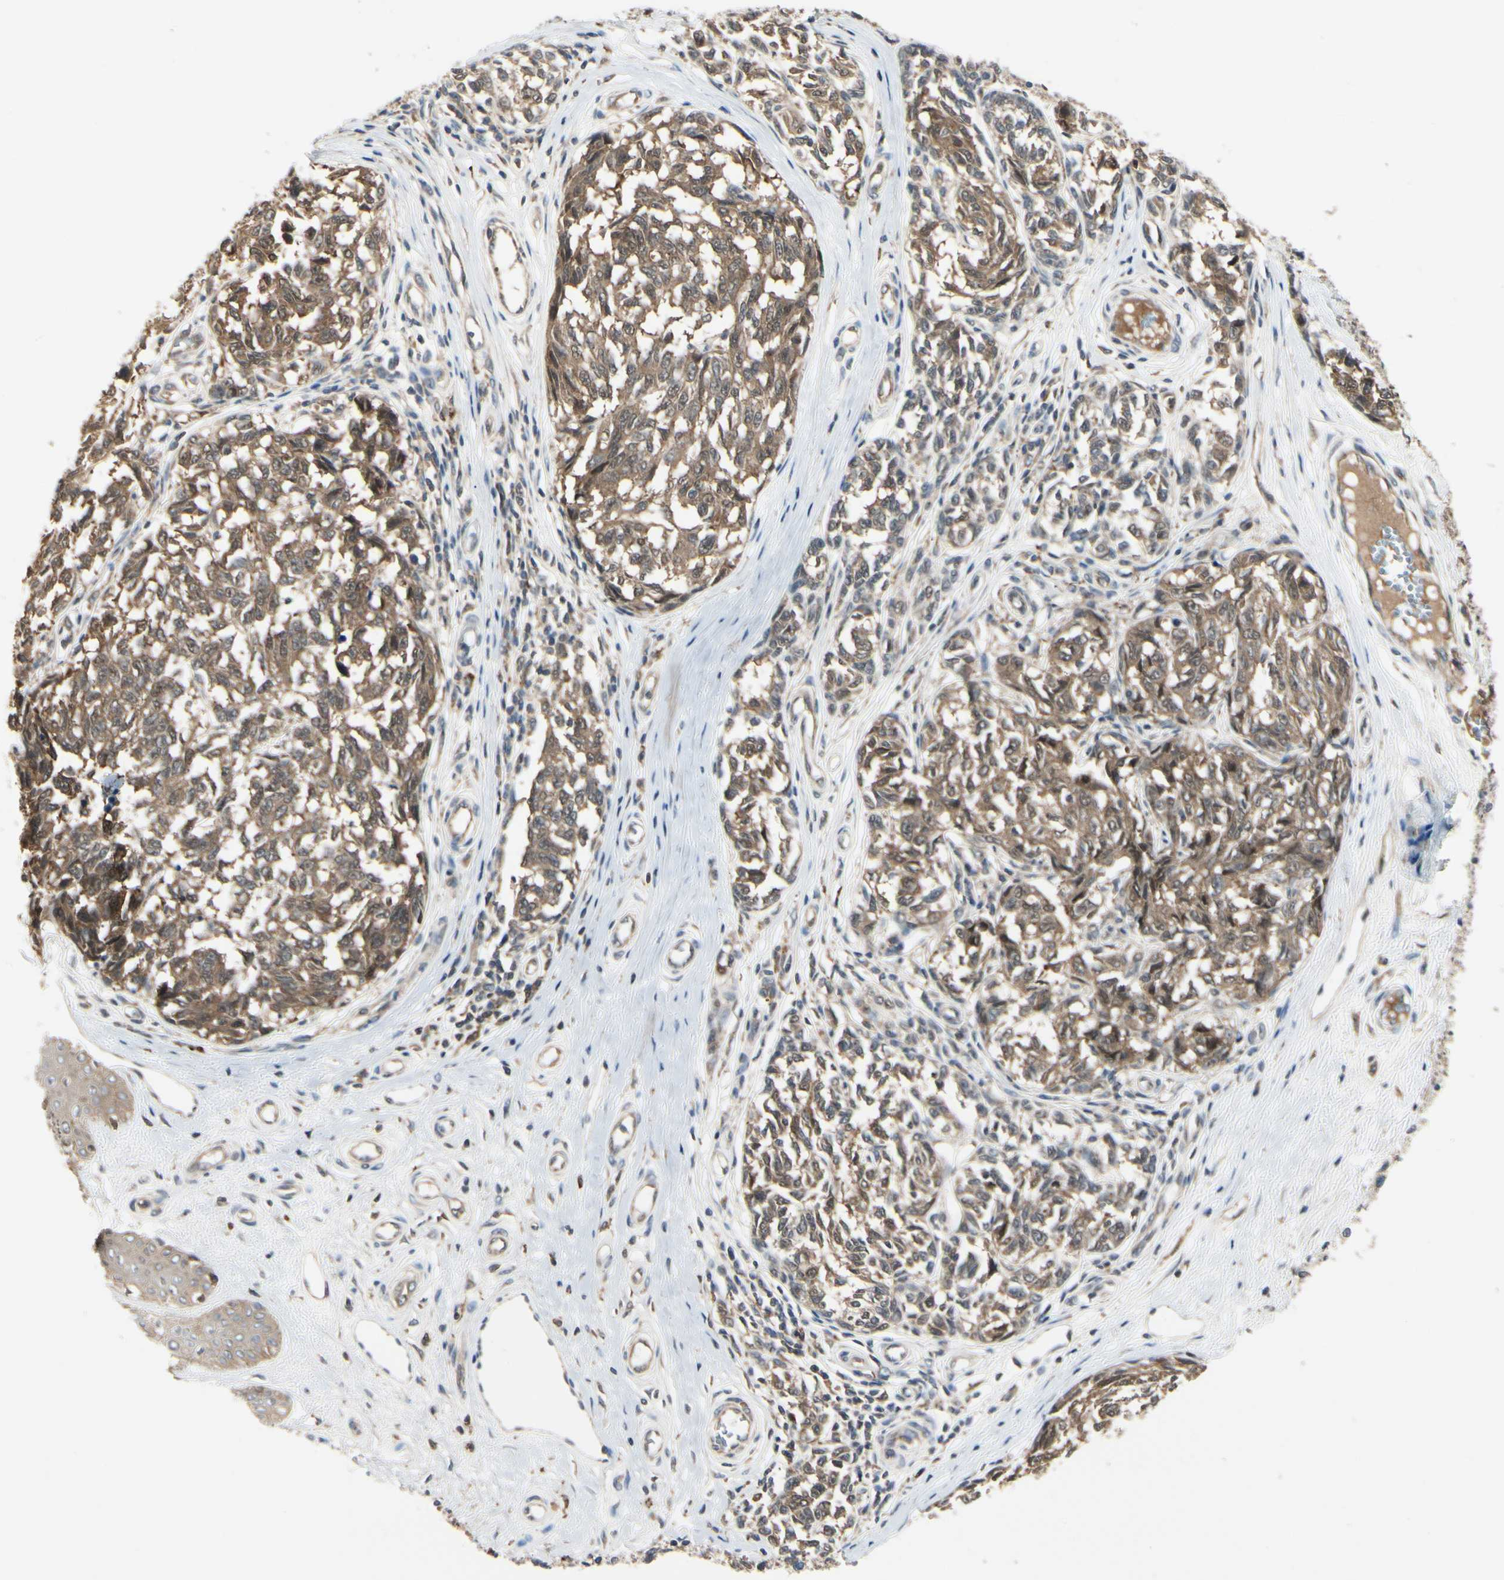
{"staining": {"intensity": "moderate", "quantity": ">75%", "location": "cytoplasmic/membranous"}, "tissue": "melanoma", "cell_type": "Tumor cells", "image_type": "cancer", "snomed": [{"axis": "morphology", "description": "Malignant melanoma, NOS"}, {"axis": "topography", "description": "Skin"}], "caption": "Immunohistochemical staining of human melanoma demonstrates moderate cytoplasmic/membranous protein positivity in approximately >75% of tumor cells.", "gene": "RNF14", "patient": {"sex": "female", "age": 64}}